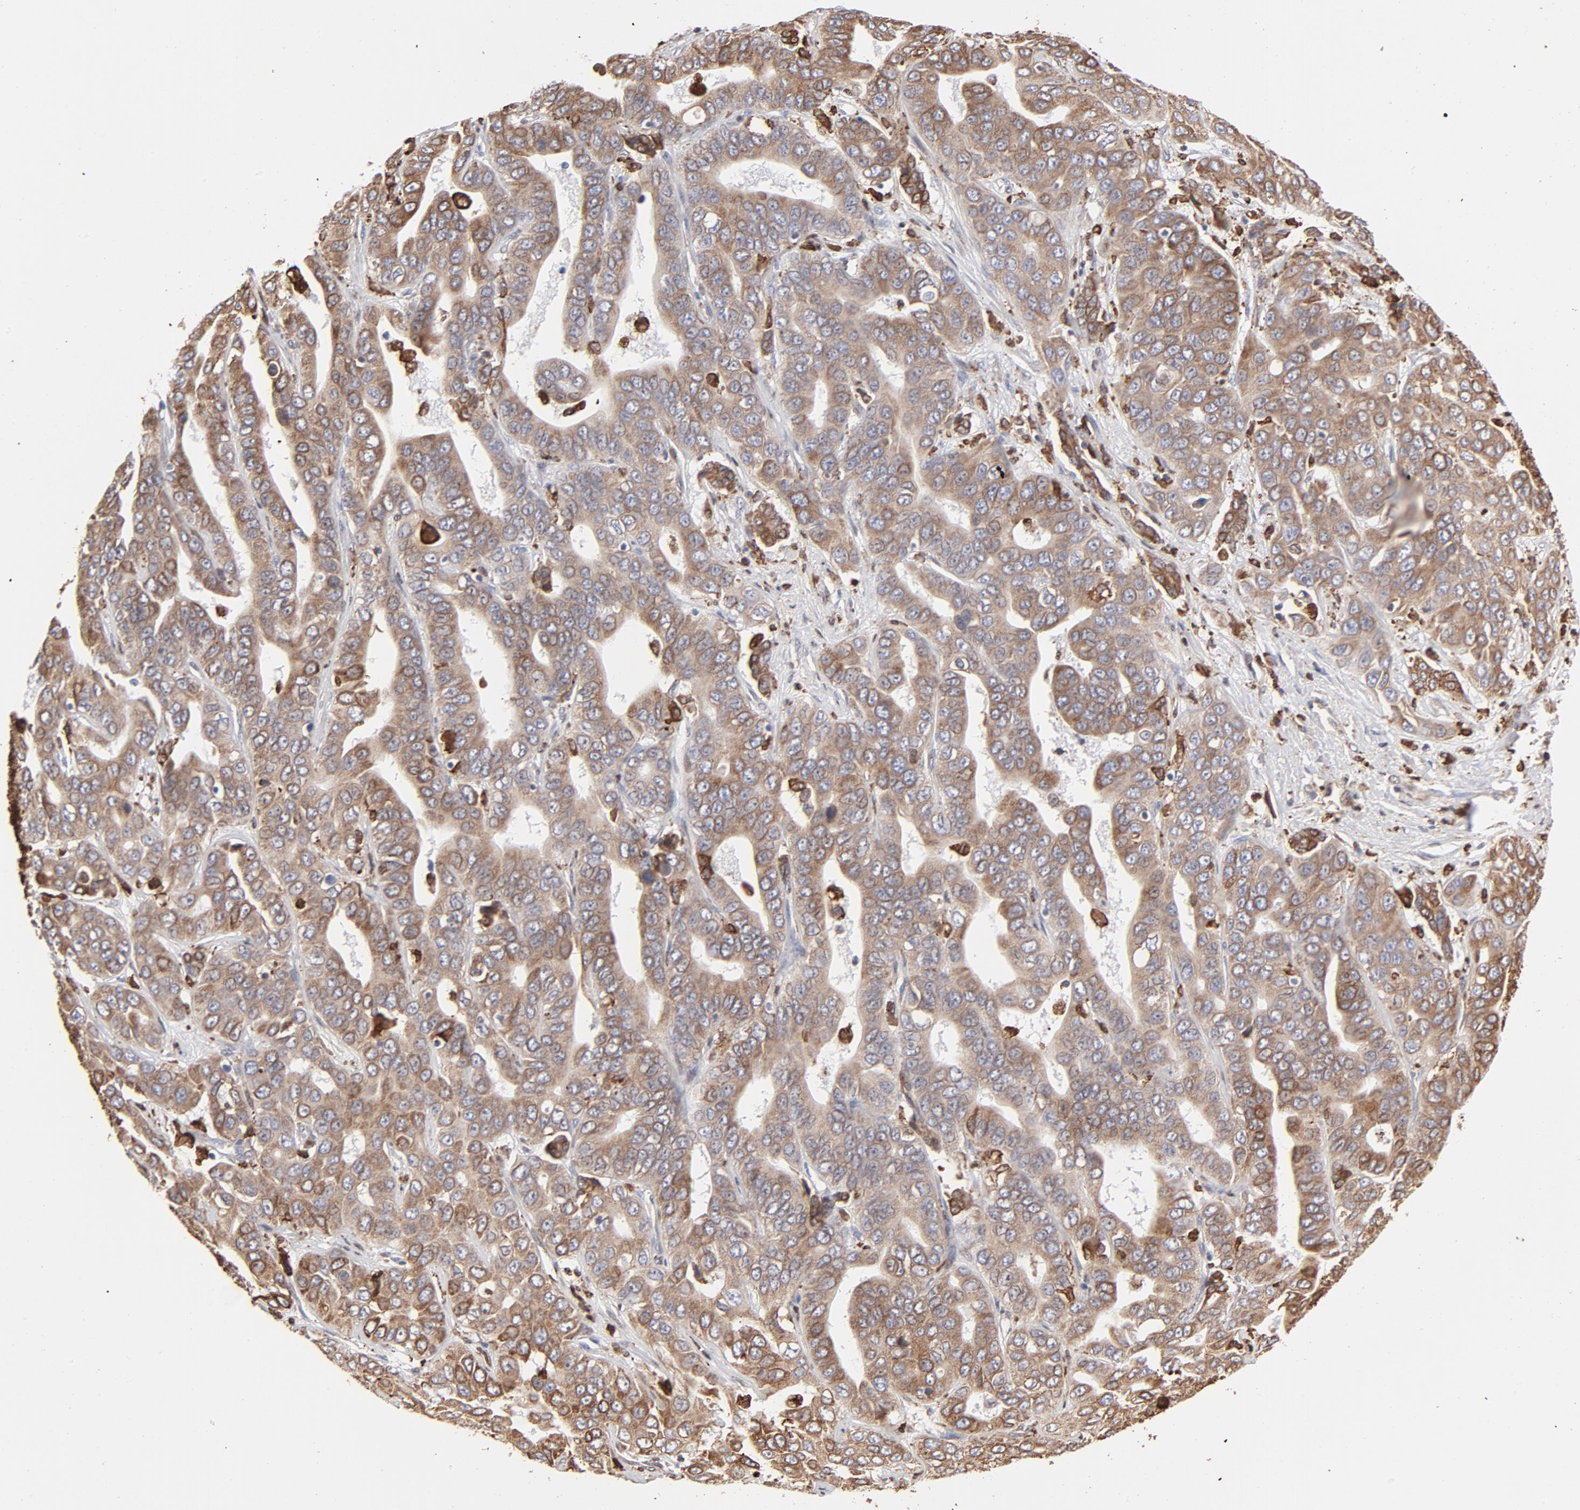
{"staining": {"intensity": "weak", "quantity": ">75%", "location": "cytoplasmic/membranous"}, "tissue": "liver cancer", "cell_type": "Tumor cells", "image_type": "cancer", "snomed": [{"axis": "morphology", "description": "Cholangiocarcinoma"}, {"axis": "topography", "description": "Liver"}], "caption": "Weak cytoplasmic/membranous positivity for a protein is present in approximately >75% of tumor cells of cholangiocarcinoma (liver) using immunohistochemistry (IHC).", "gene": "CANX", "patient": {"sex": "female", "age": 52}}